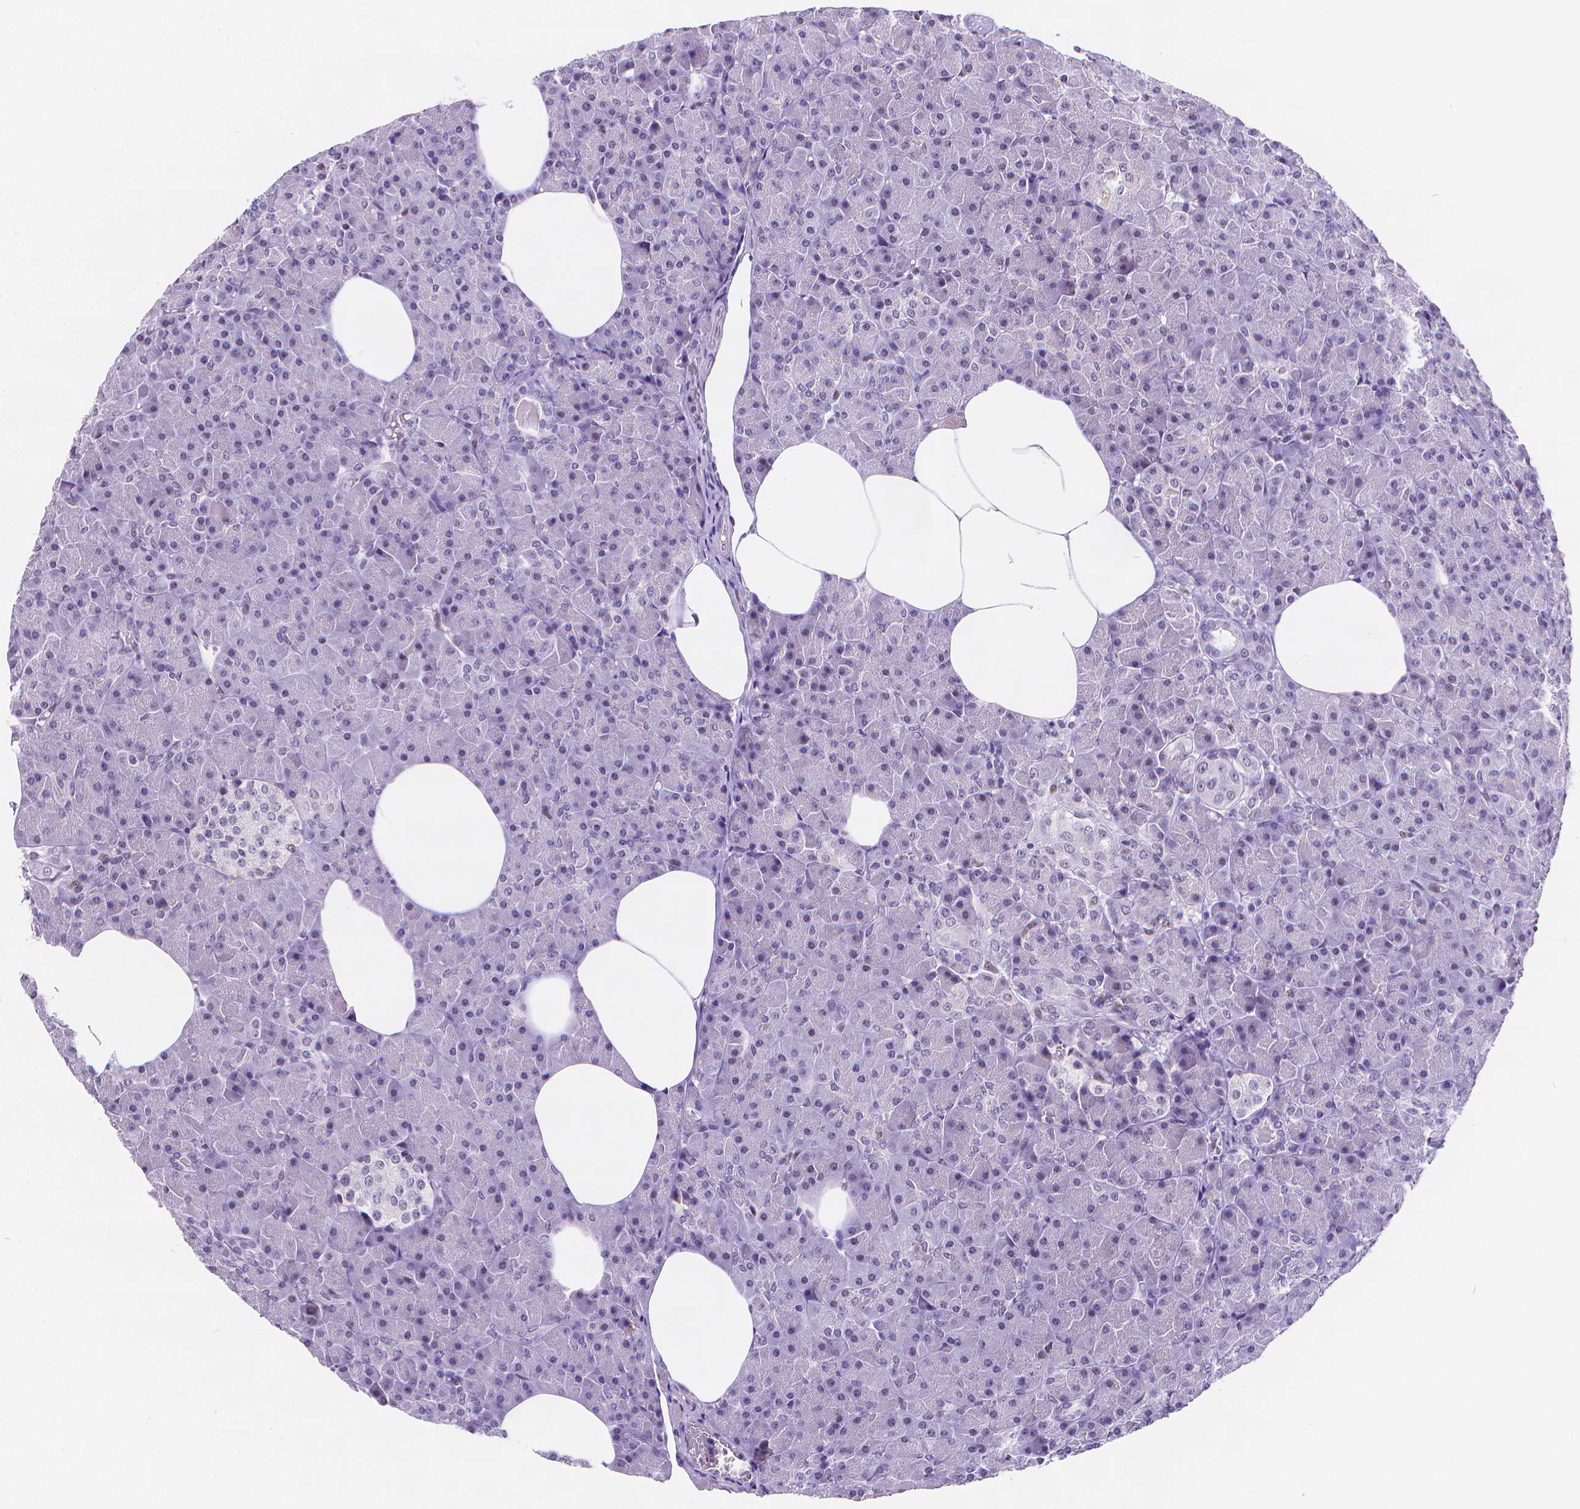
{"staining": {"intensity": "negative", "quantity": "none", "location": "none"}, "tissue": "pancreas", "cell_type": "Exocrine glandular cells", "image_type": "normal", "snomed": [{"axis": "morphology", "description": "Normal tissue, NOS"}, {"axis": "topography", "description": "Pancreas"}], "caption": "Exocrine glandular cells show no significant staining in unremarkable pancreas.", "gene": "MEF2C", "patient": {"sex": "female", "age": 45}}